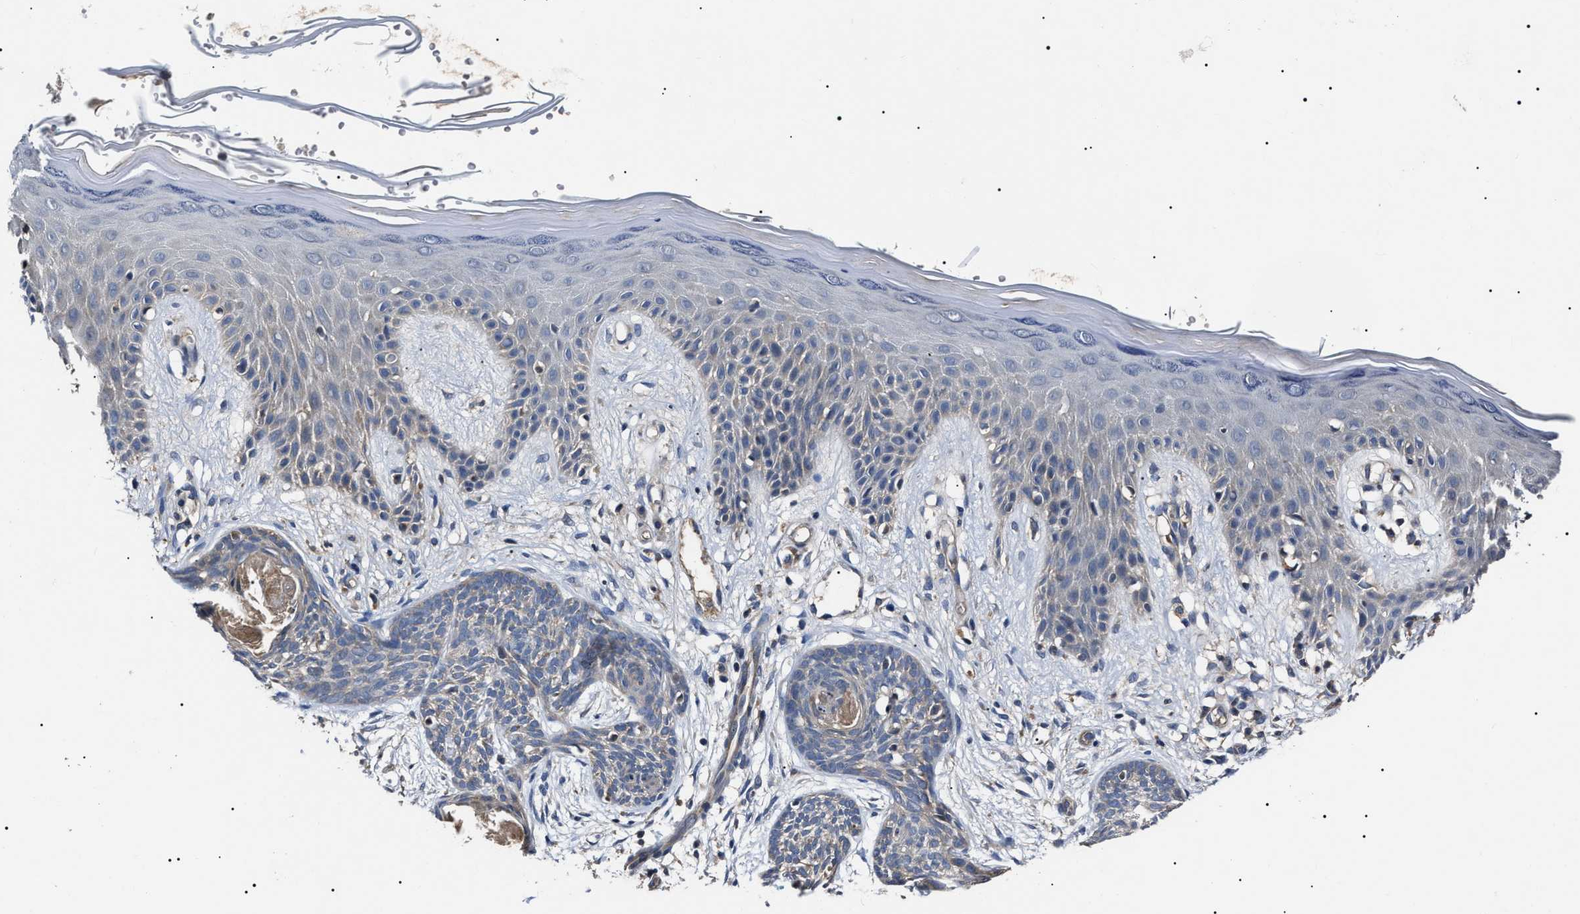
{"staining": {"intensity": "negative", "quantity": "none", "location": "none"}, "tissue": "skin cancer", "cell_type": "Tumor cells", "image_type": "cancer", "snomed": [{"axis": "morphology", "description": "Basal cell carcinoma"}, {"axis": "topography", "description": "Skin"}], "caption": "Immunohistochemical staining of basal cell carcinoma (skin) exhibits no significant positivity in tumor cells. (Brightfield microscopy of DAB IHC at high magnification).", "gene": "IFT81", "patient": {"sex": "female", "age": 59}}